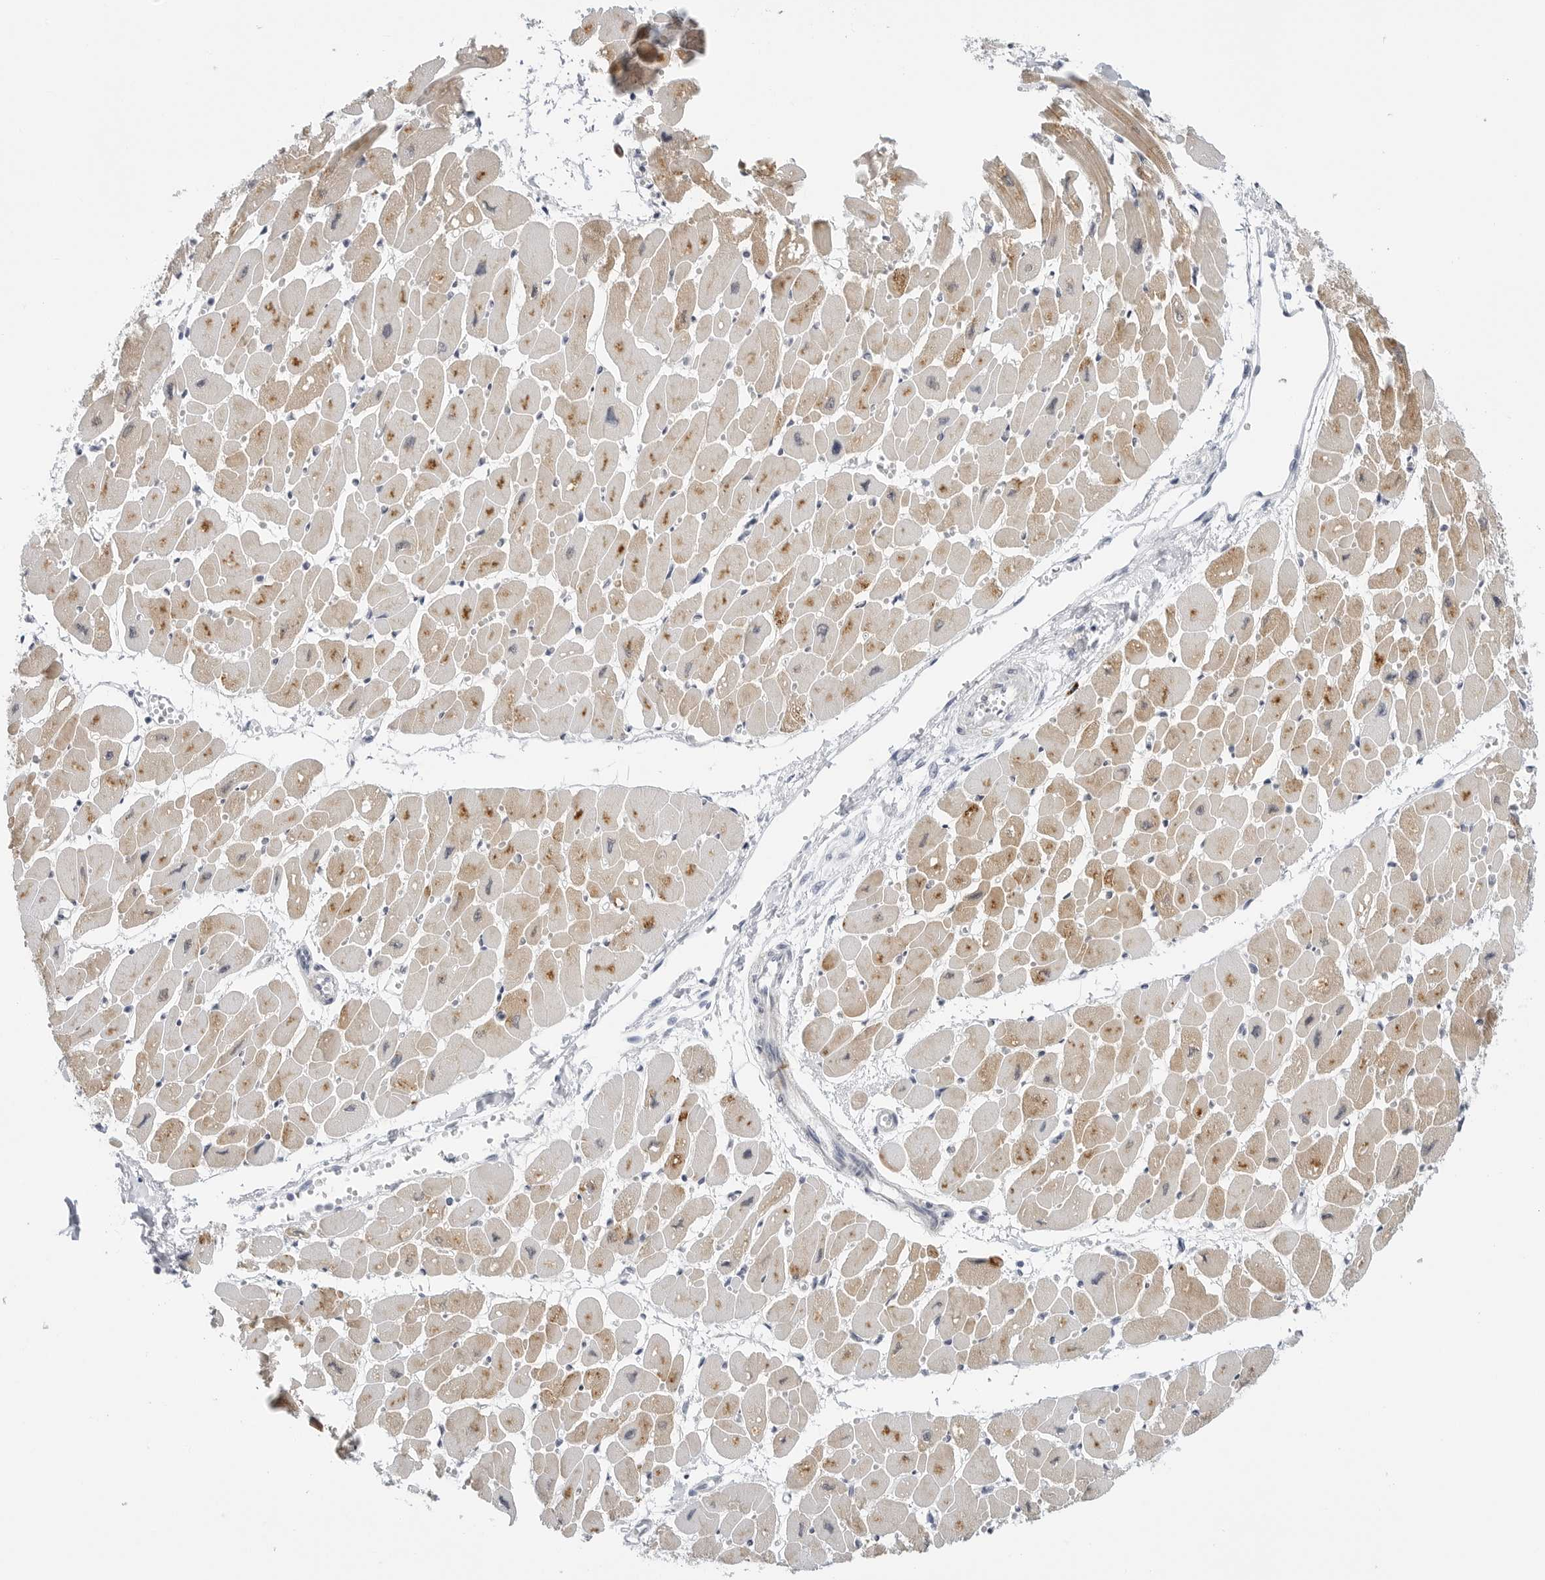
{"staining": {"intensity": "moderate", "quantity": ">75%", "location": "cytoplasmic/membranous"}, "tissue": "heart muscle", "cell_type": "Cardiomyocytes", "image_type": "normal", "snomed": [{"axis": "morphology", "description": "Normal tissue, NOS"}, {"axis": "topography", "description": "Heart"}], "caption": "The micrograph displays immunohistochemical staining of benign heart muscle. There is moderate cytoplasmic/membranous expression is present in approximately >75% of cardiomyocytes.", "gene": "HSPB7", "patient": {"sex": "female", "age": 54}}